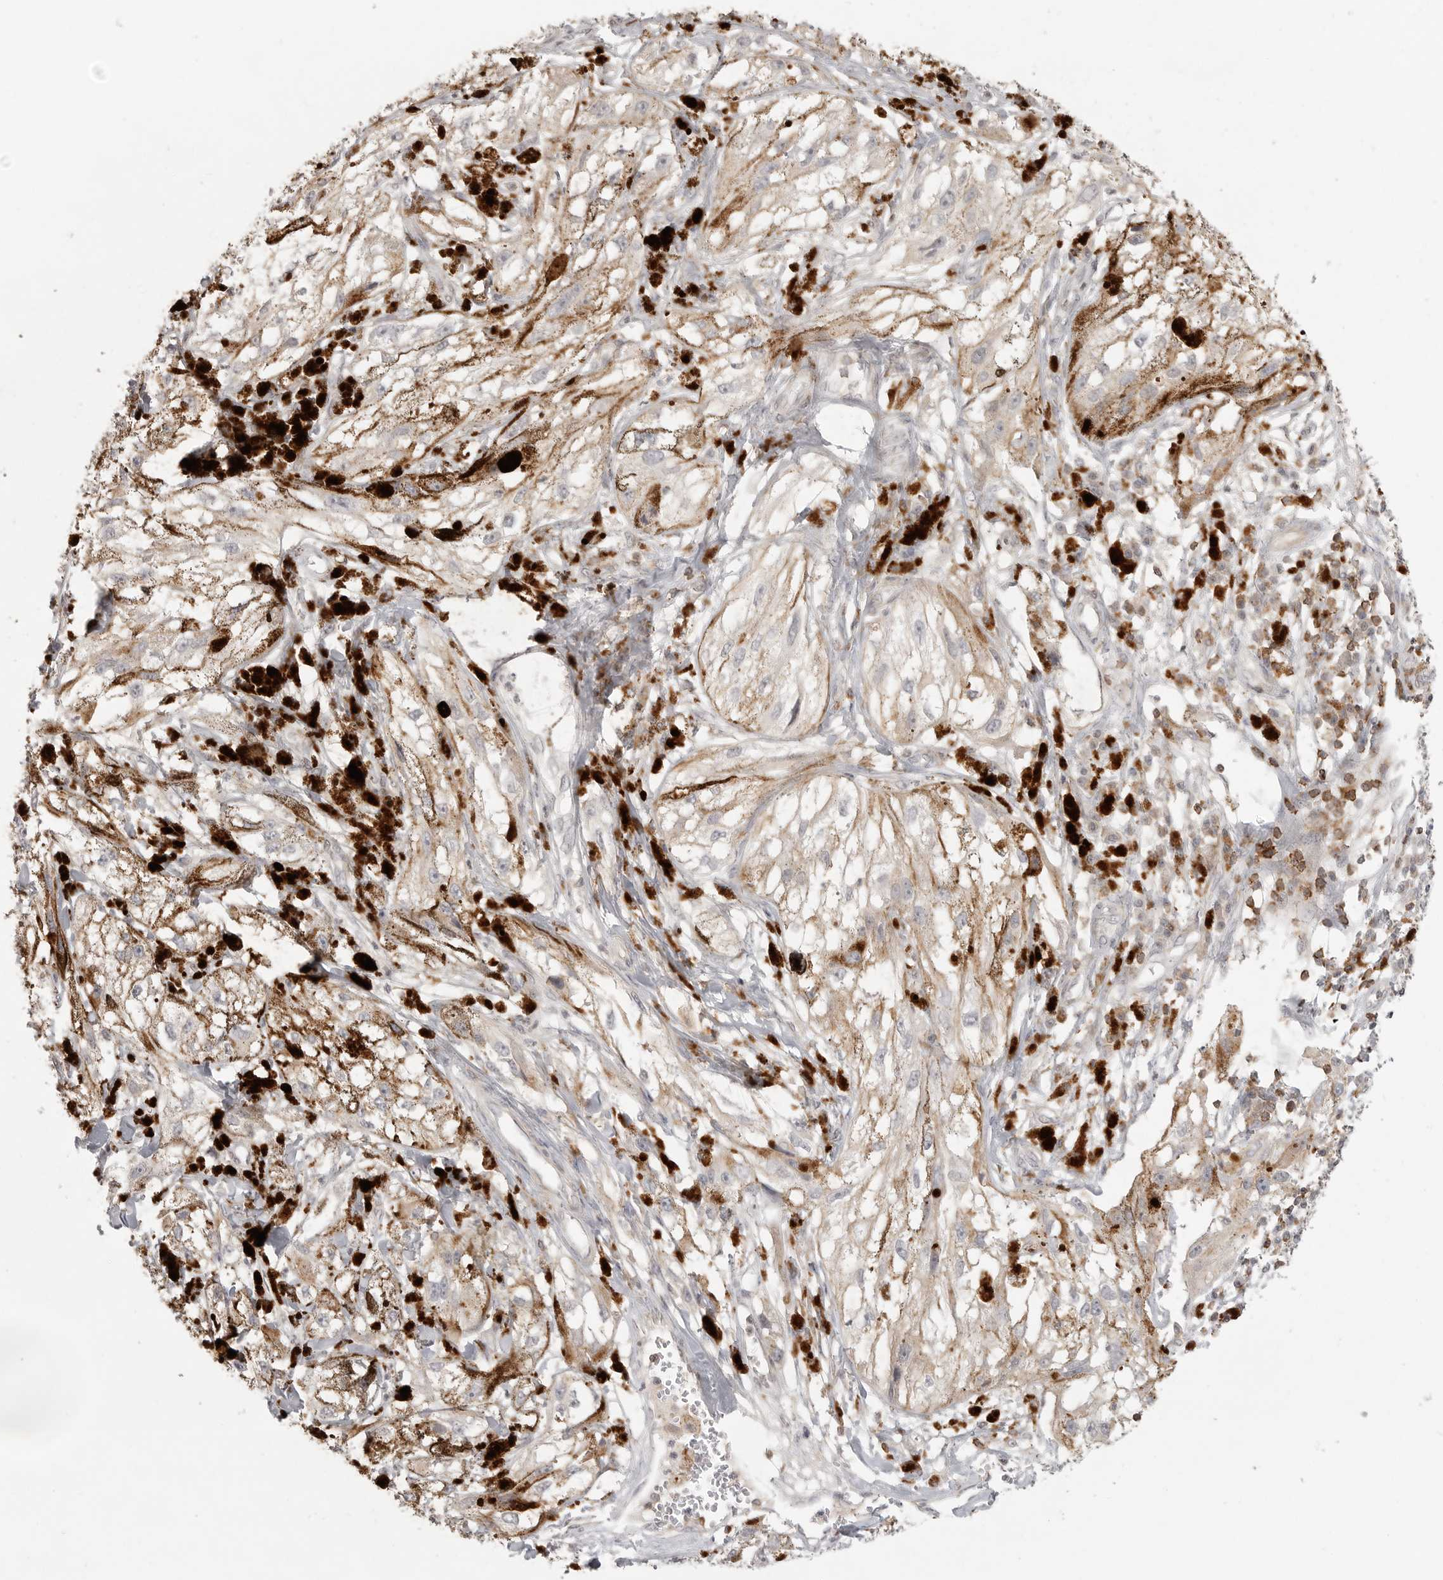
{"staining": {"intensity": "negative", "quantity": "none", "location": "none"}, "tissue": "melanoma", "cell_type": "Tumor cells", "image_type": "cancer", "snomed": [{"axis": "morphology", "description": "Malignant melanoma, NOS"}, {"axis": "topography", "description": "Skin"}], "caption": "This is an immunohistochemistry (IHC) micrograph of melanoma. There is no positivity in tumor cells.", "gene": "SH3KBP1", "patient": {"sex": "male", "age": 88}}